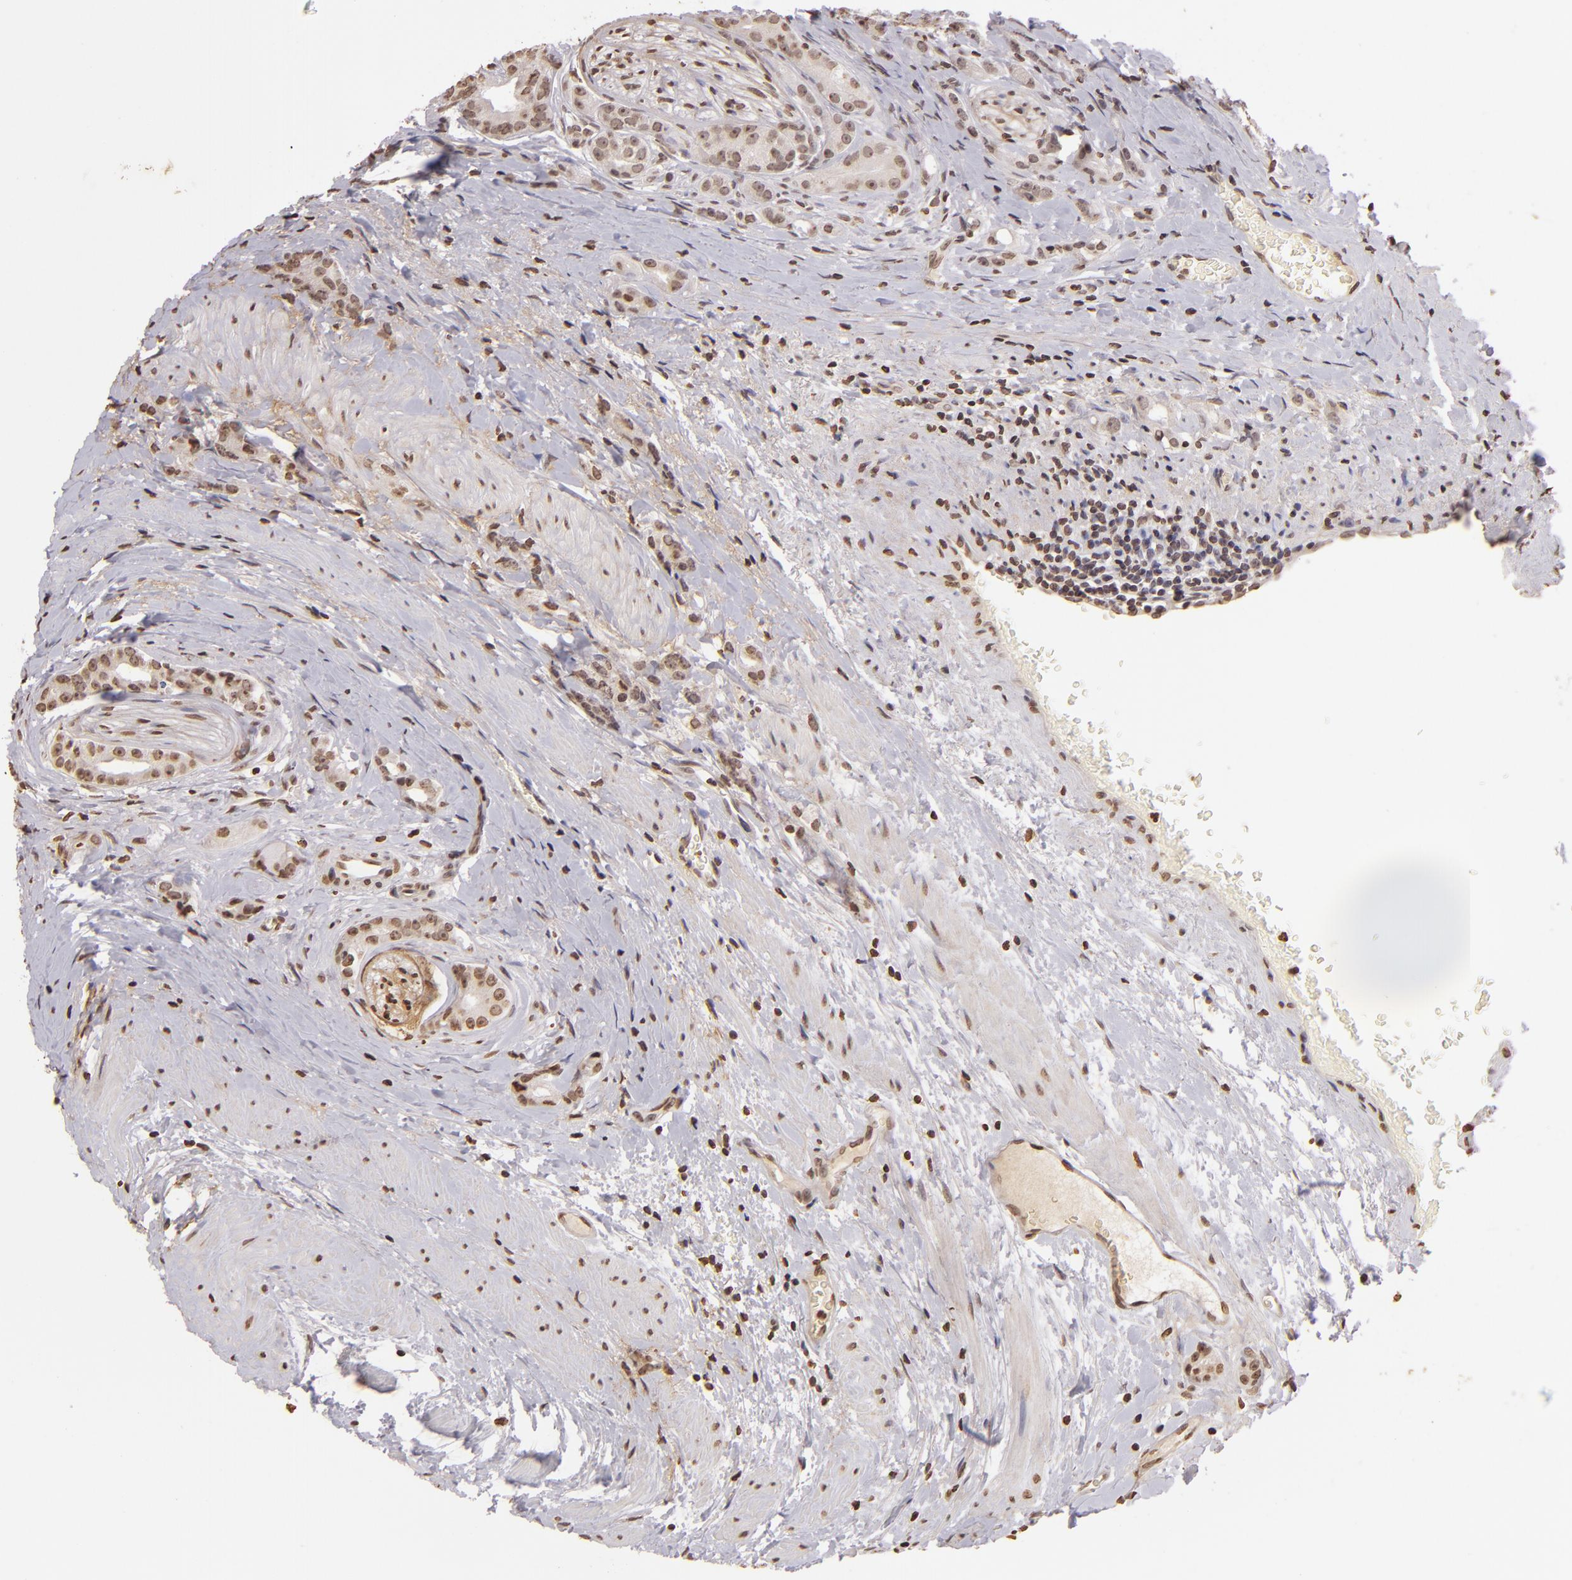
{"staining": {"intensity": "weak", "quantity": ">75%", "location": "nuclear"}, "tissue": "prostate cancer", "cell_type": "Tumor cells", "image_type": "cancer", "snomed": [{"axis": "morphology", "description": "Adenocarcinoma, Medium grade"}, {"axis": "topography", "description": "Prostate"}], "caption": "Immunohistochemistry (IHC) (DAB (3,3'-diaminobenzidine)) staining of prostate cancer displays weak nuclear protein expression in approximately >75% of tumor cells.", "gene": "THRB", "patient": {"sex": "male", "age": 59}}